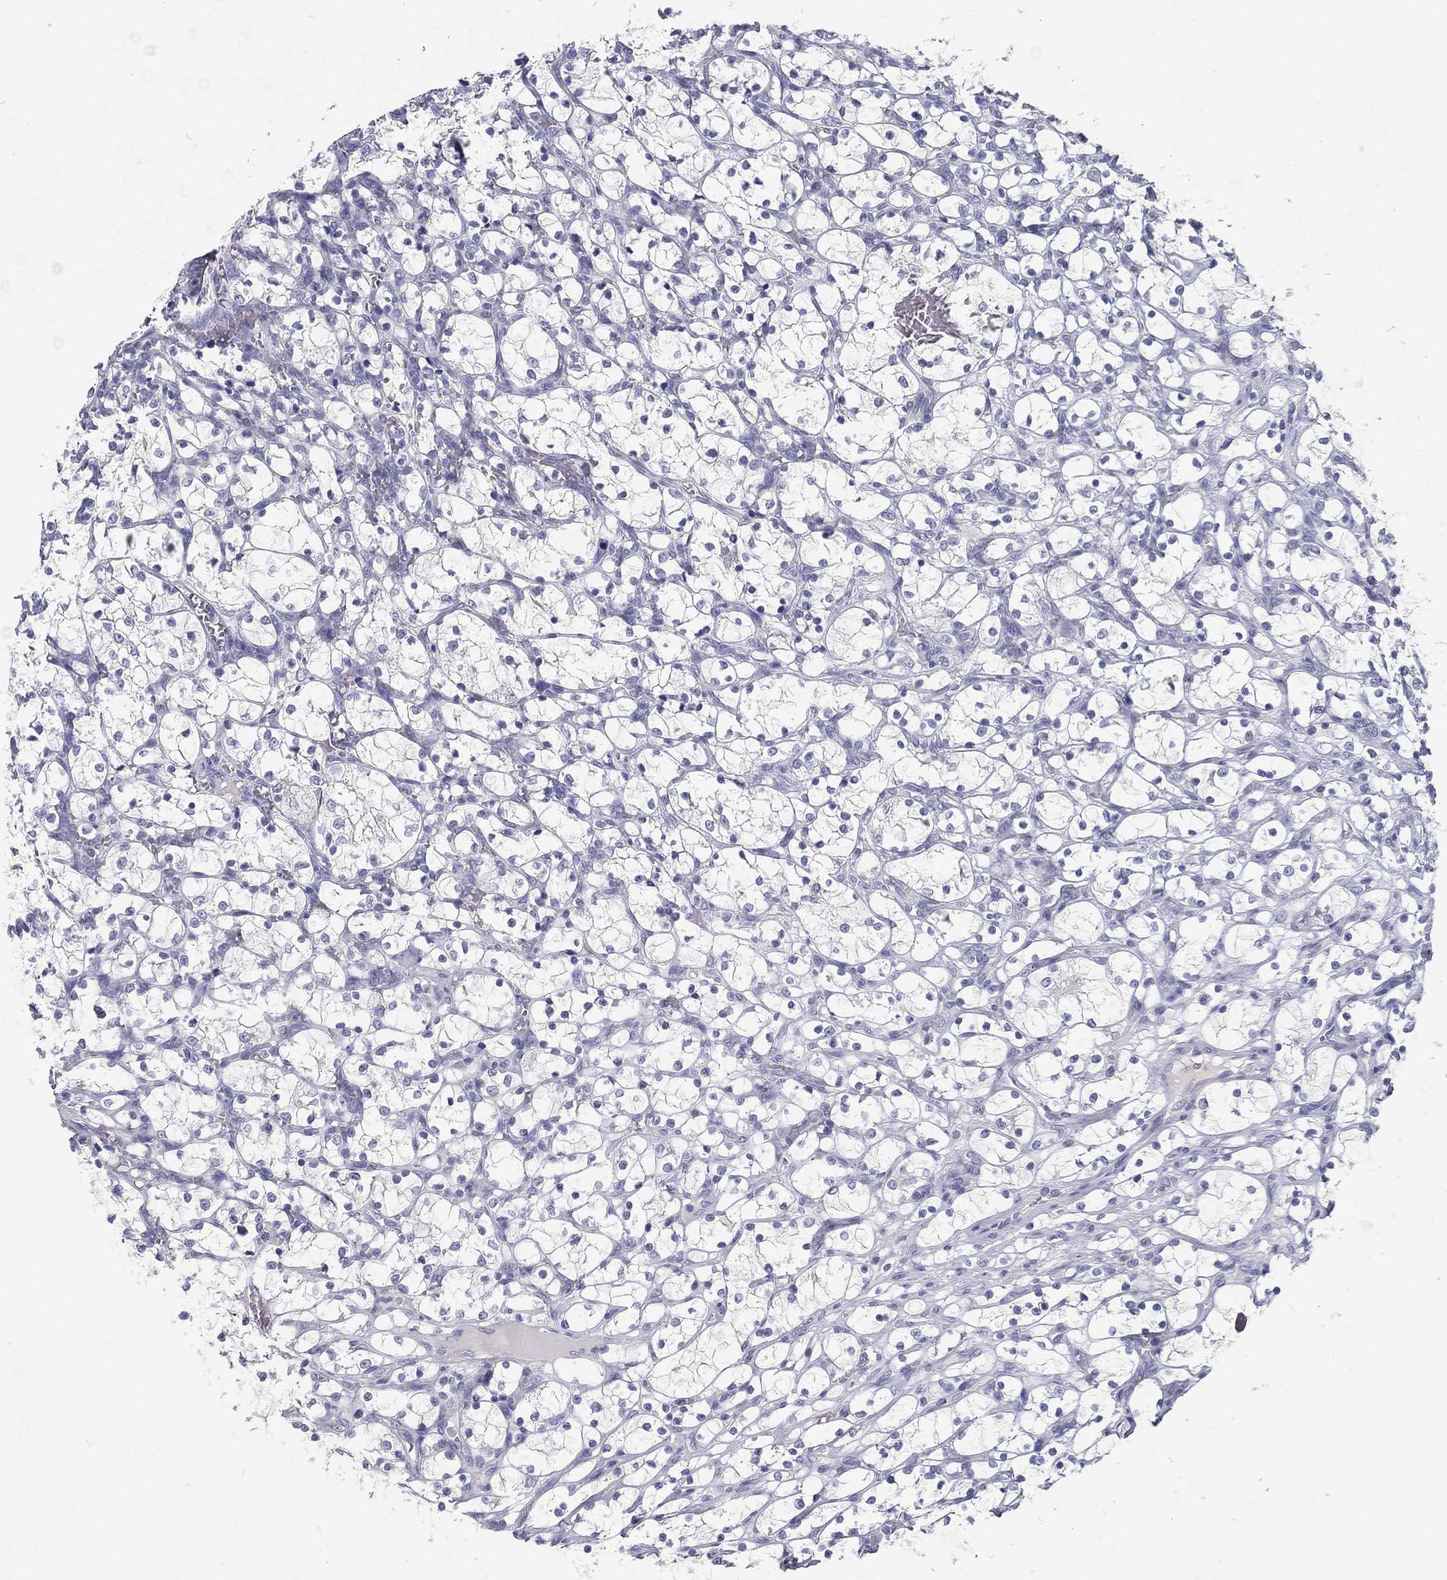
{"staining": {"intensity": "negative", "quantity": "none", "location": "none"}, "tissue": "renal cancer", "cell_type": "Tumor cells", "image_type": "cancer", "snomed": [{"axis": "morphology", "description": "Adenocarcinoma, NOS"}, {"axis": "topography", "description": "Kidney"}], "caption": "IHC photomicrograph of neoplastic tissue: renal cancer (adenocarcinoma) stained with DAB (3,3'-diaminobenzidine) exhibits no significant protein positivity in tumor cells. (DAB immunohistochemistry visualized using brightfield microscopy, high magnification).", "gene": "RGS13", "patient": {"sex": "female", "age": 69}}